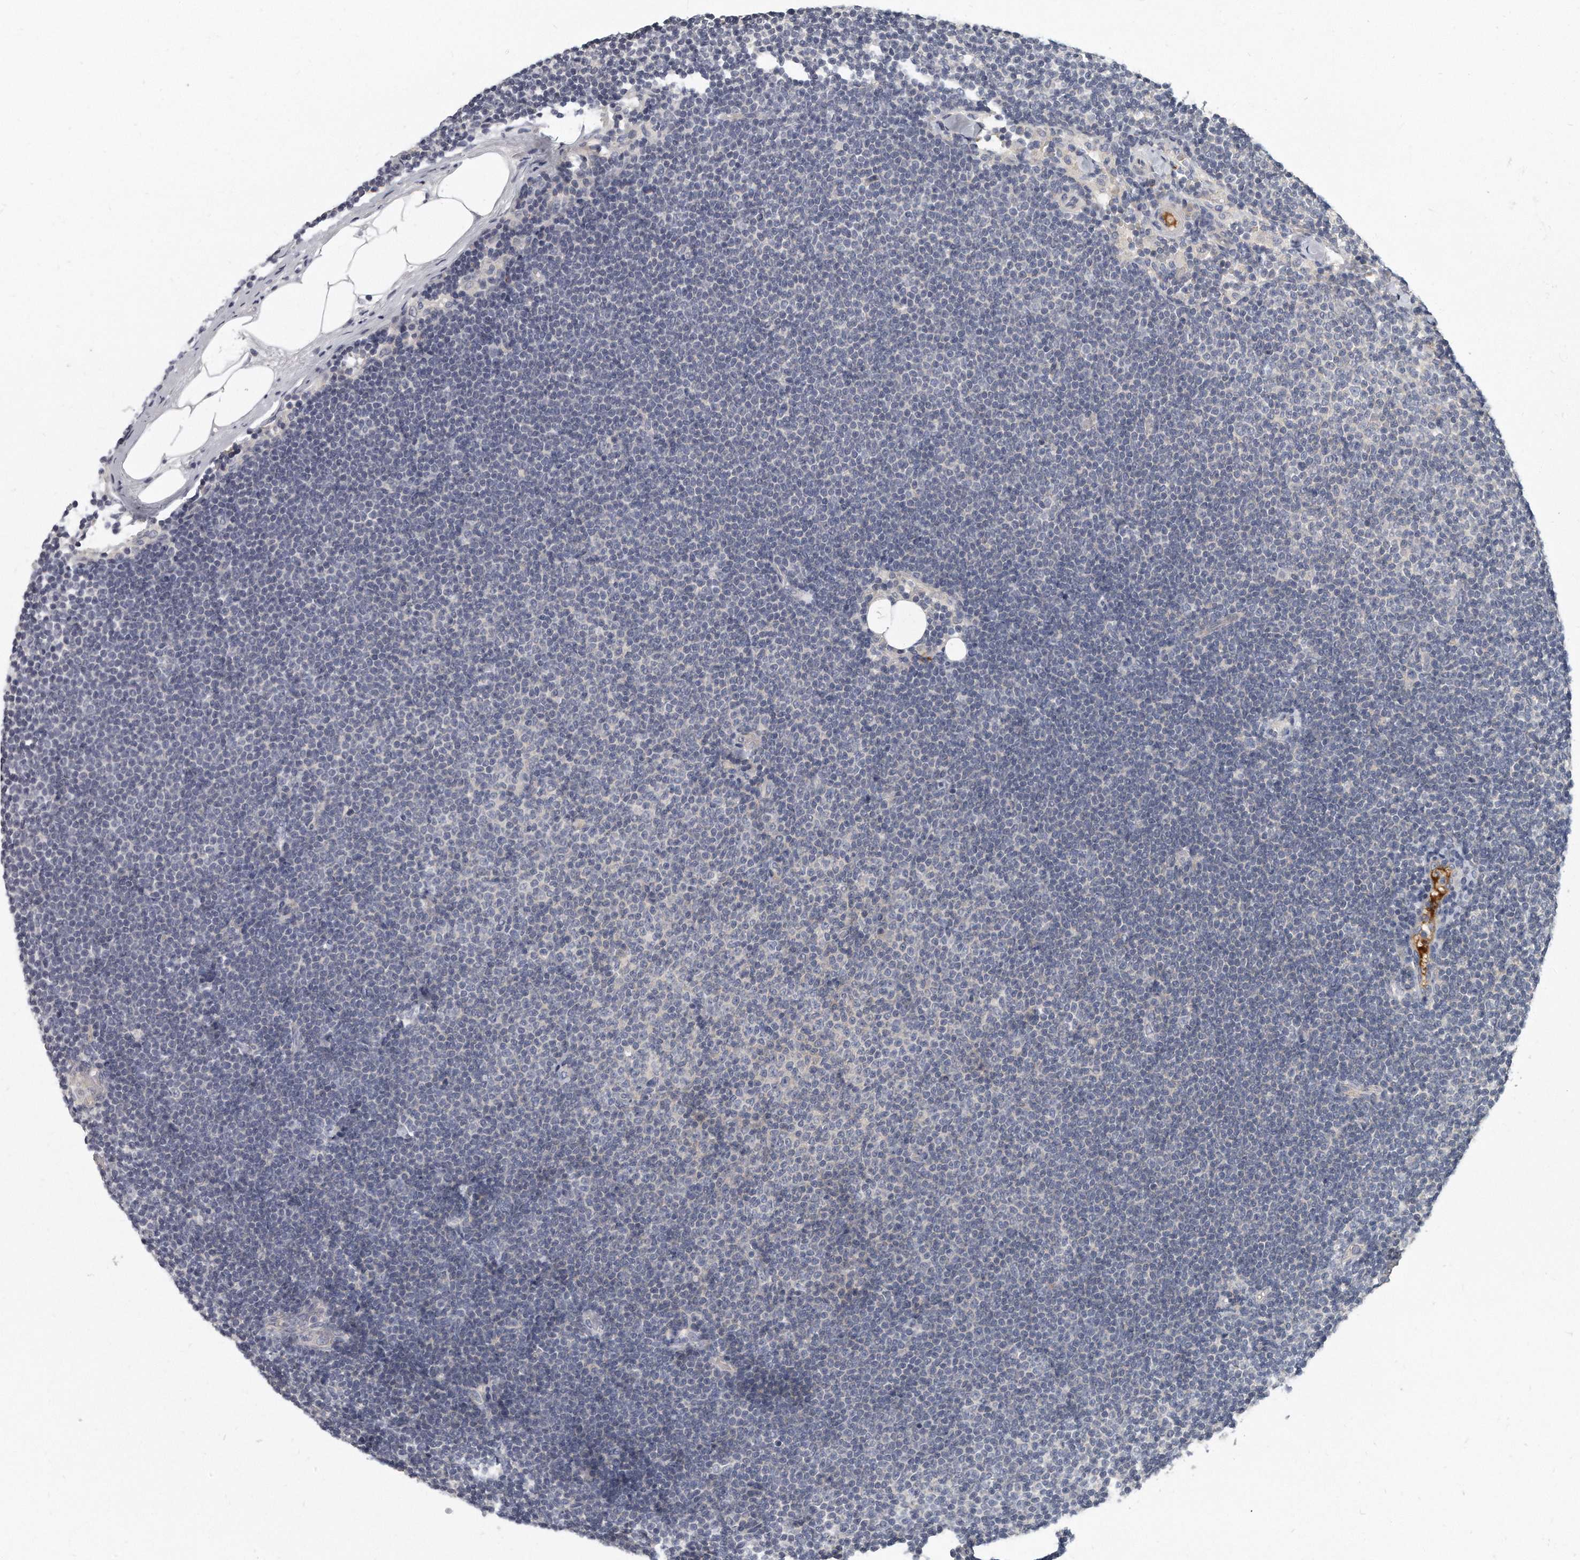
{"staining": {"intensity": "negative", "quantity": "none", "location": "none"}, "tissue": "lymphoma", "cell_type": "Tumor cells", "image_type": "cancer", "snomed": [{"axis": "morphology", "description": "Malignant lymphoma, non-Hodgkin's type, Low grade"}, {"axis": "topography", "description": "Lymph node"}], "caption": "Histopathology image shows no significant protein positivity in tumor cells of malignant lymphoma, non-Hodgkin's type (low-grade). (DAB immunohistochemistry (IHC) with hematoxylin counter stain).", "gene": "PLEKHA6", "patient": {"sex": "female", "age": 53}}